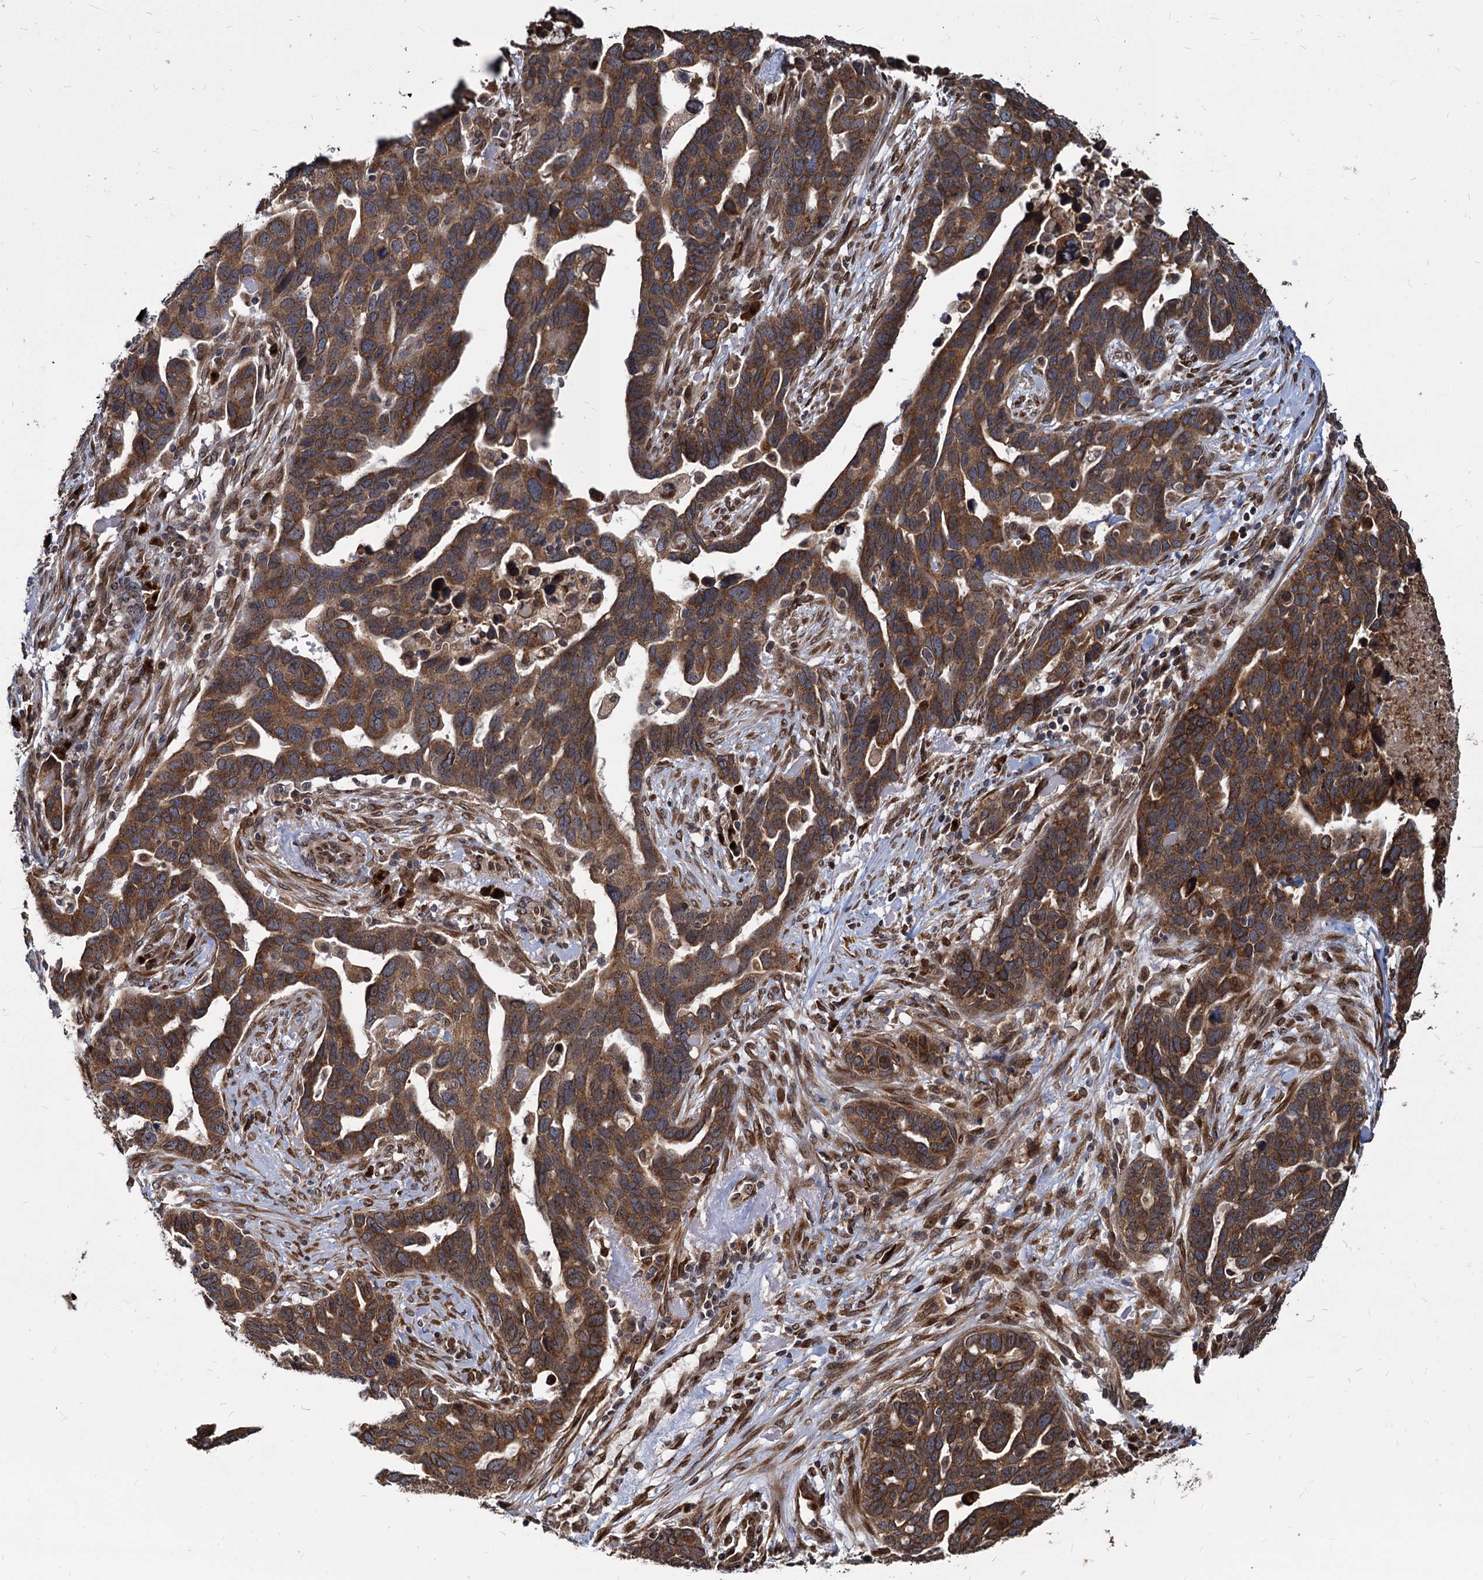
{"staining": {"intensity": "moderate", "quantity": ">75%", "location": "cytoplasmic/membranous"}, "tissue": "ovarian cancer", "cell_type": "Tumor cells", "image_type": "cancer", "snomed": [{"axis": "morphology", "description": "Cystadenocarcinoma, serous, NOS"}, {"axis": "topography", "description": "Ovary"}], "caption": "An image showing moderate cytoplasmic/membranous expression in about >75% of tumor cells in ovarian serous cystadenocarcinoma, as visualized by brown immunohistochemical staining.", "gene": "SAAL1", "patient": {"sex": "female", "age": 54}}